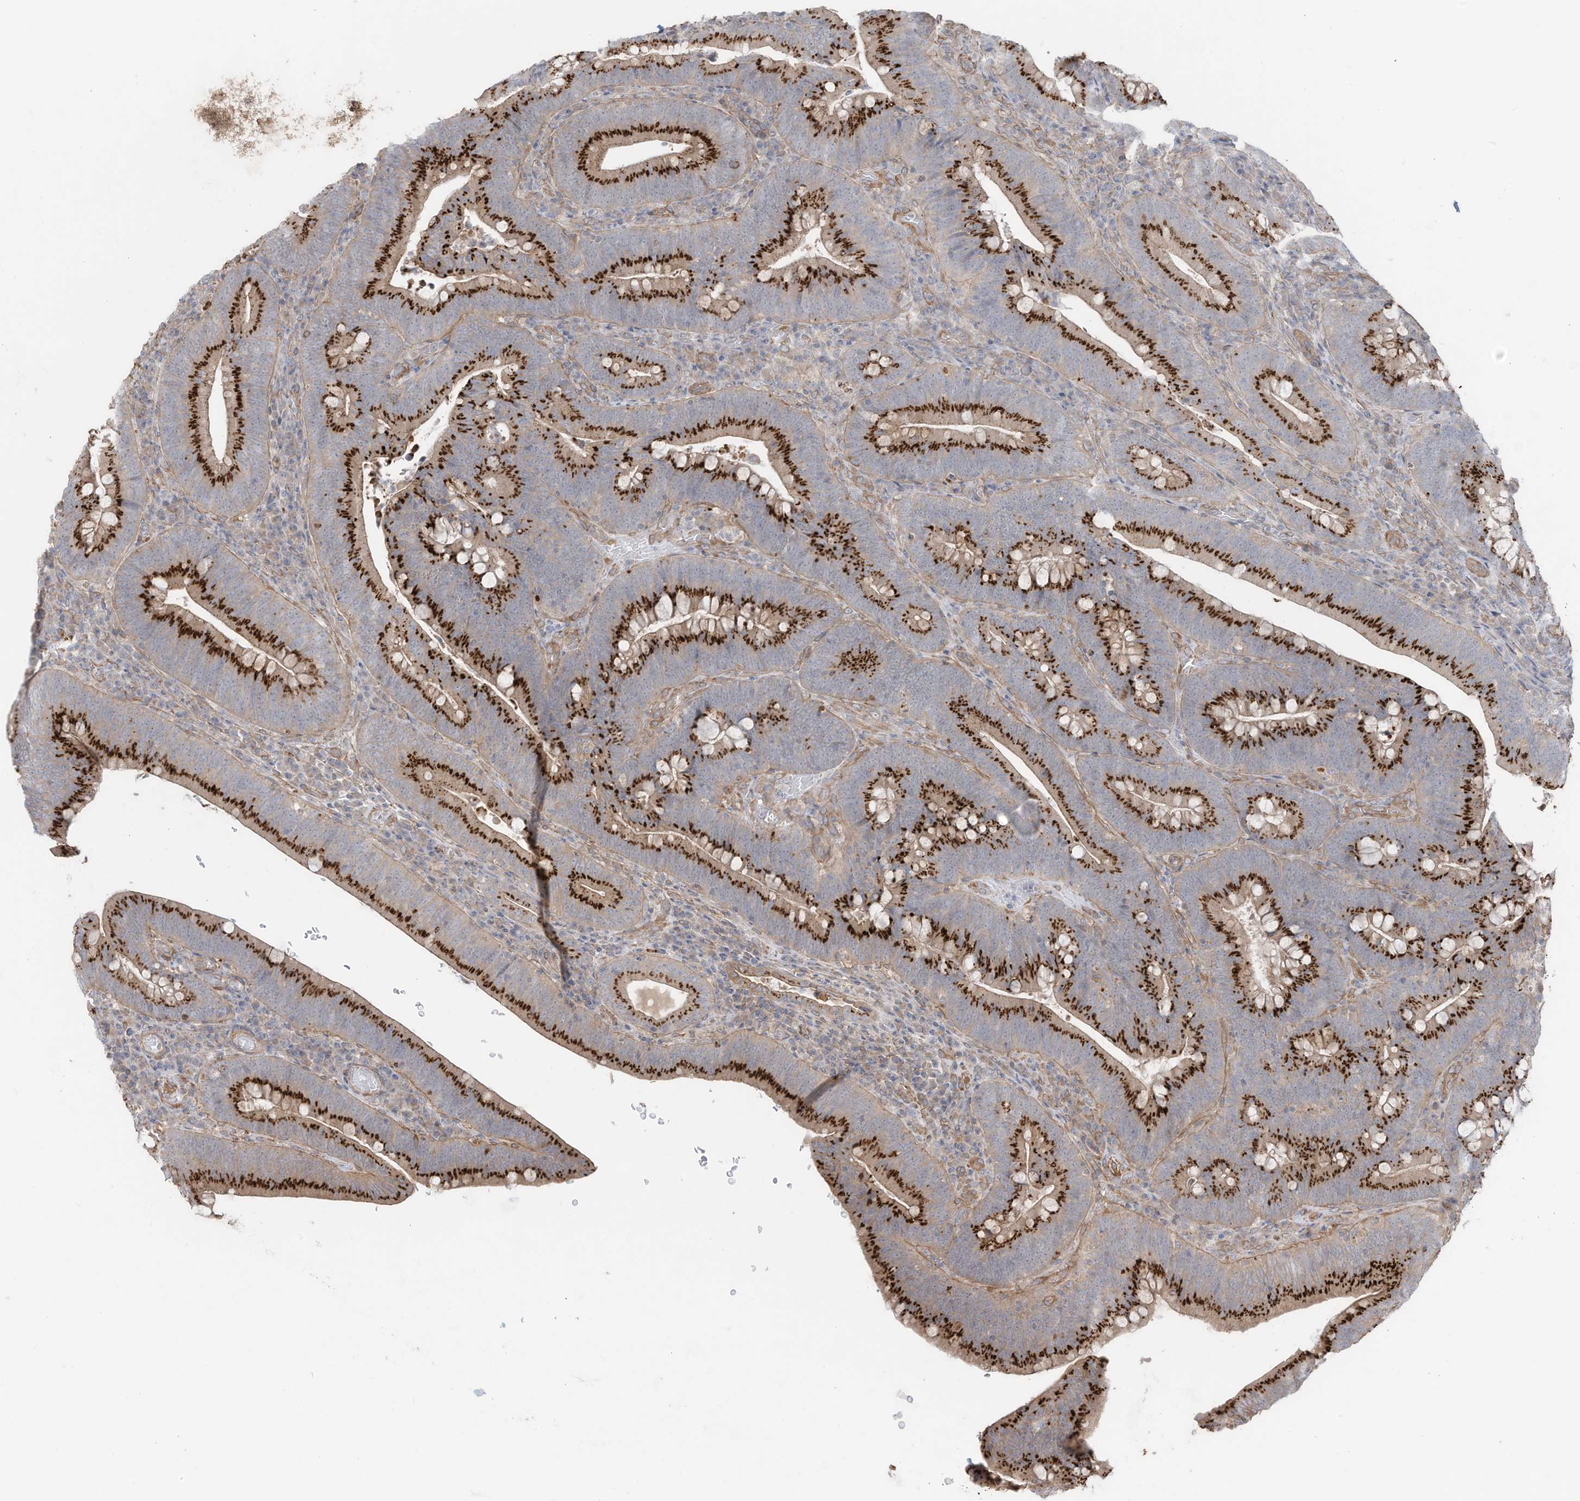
{"staining": {"intensity": "strong", "quantity": ">75%", "location": "cytoplasmic/membranous"}, "tissue": "colorectal cancer", "cell_type": "Tumor cells", "image_type": "cancer", "snomed": [{"axis": "morphology", "description": "Normal tissue, NOS"}, {"axis": "topography", "description": "Colon"}], "caption": "There is high levels of strong cytoplasmic/membranous positivity in tumor cells of colorectal cancer, as demonstrated by immunohistochemical staining (brown color).", "gene": "SLC17A7", "patient": {"sex": "female", "age": 82}}